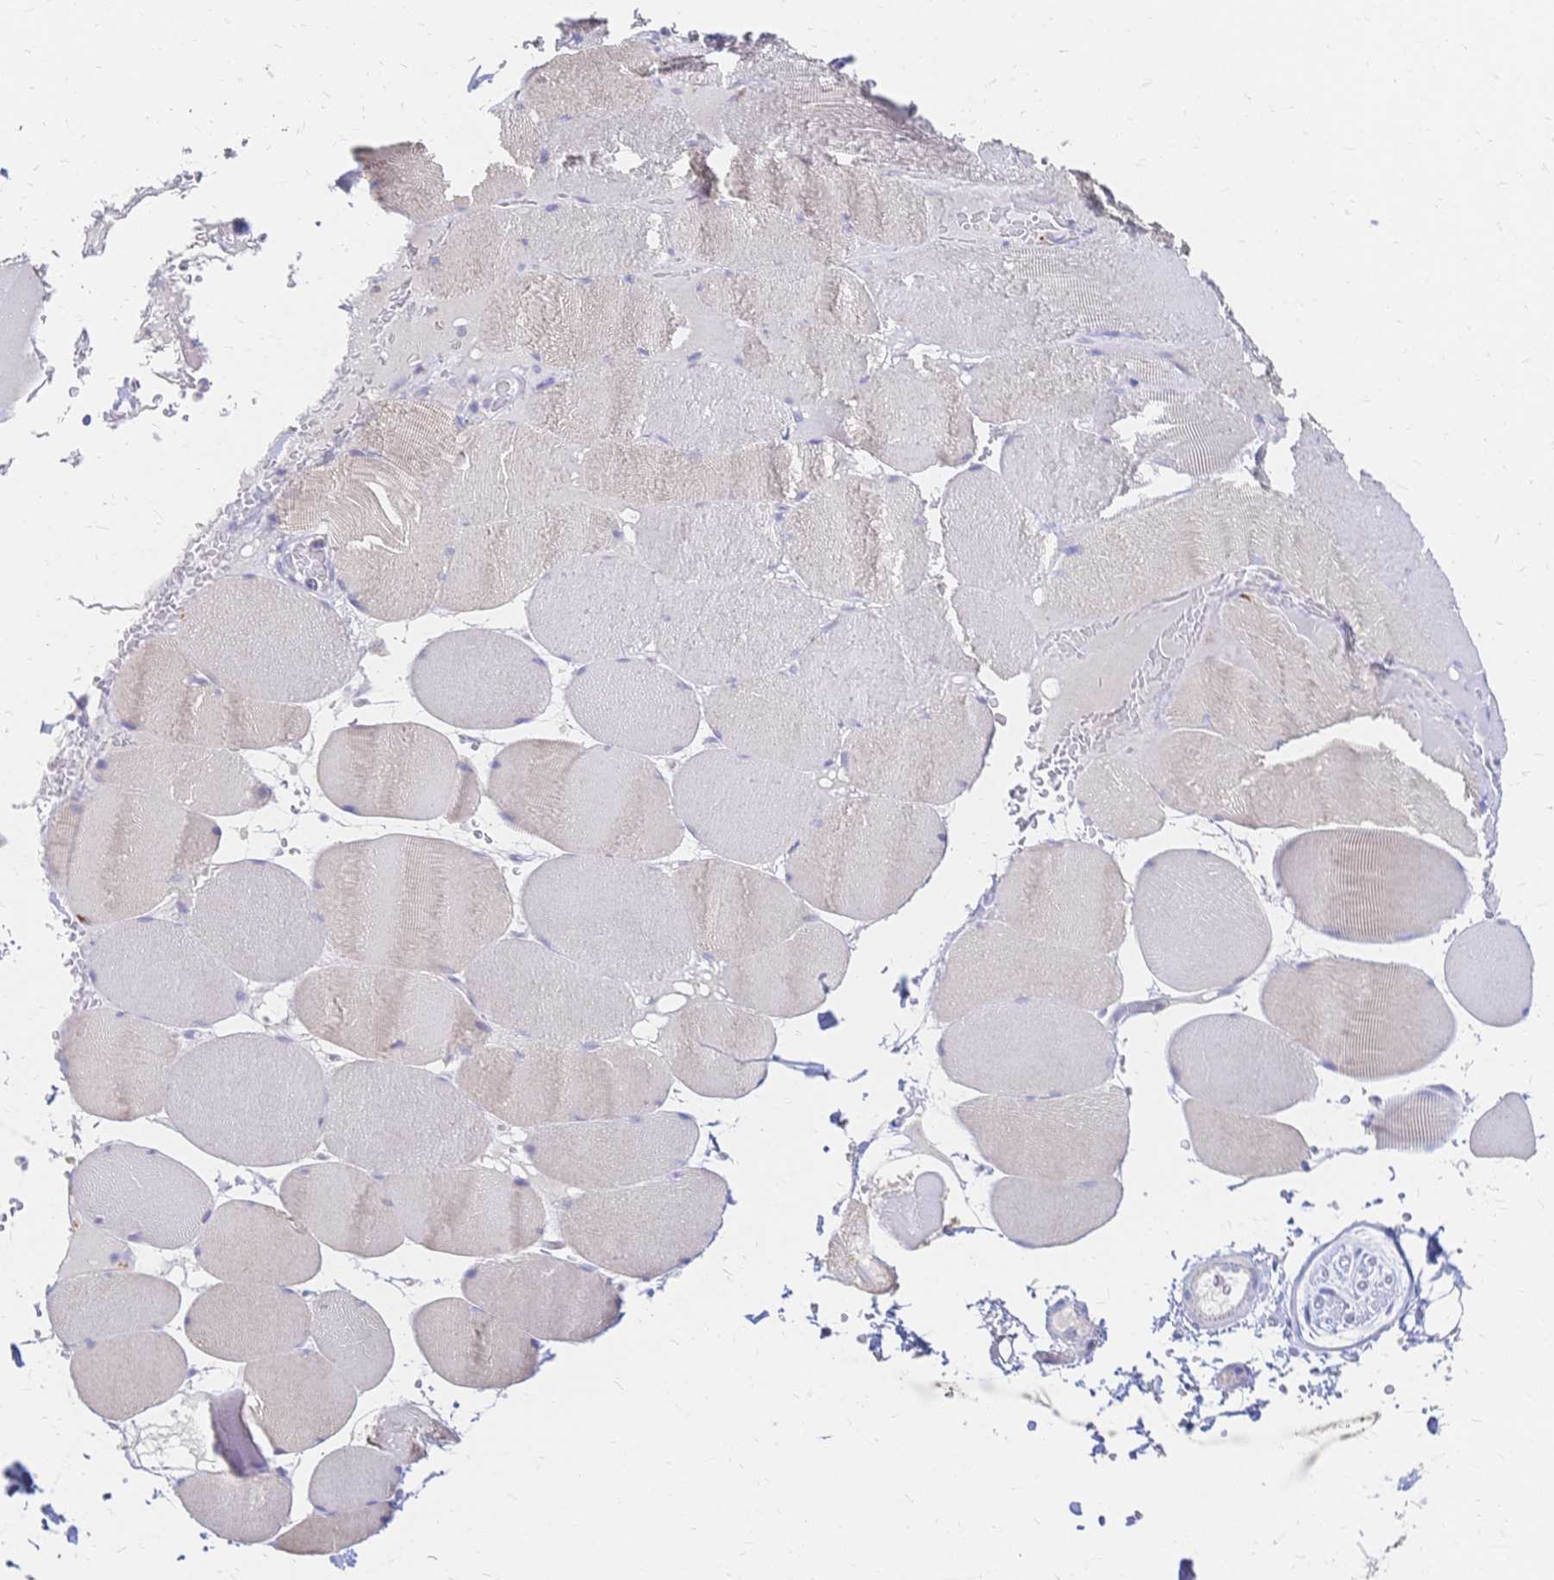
{"staining": {"intensity": "weak", "quantity": "<25%", "location": "cytoplasmic/membranous"}, "tissue": "skeletal muscle", "cell_type": "Myocytes", "image_type": "normal", "snomed": [{"axis": "morphology", "description": "Normal tissue, NOS"}, {"axis": "topography", "description": "Skeletal muscle"}, {"axis": "topography", "description": "Head-Neck"}], "caption": "Immunohistochemistry micrograph of unremarkable skeletal muscle: skeletal muscle stained with DAB (3,3'-diaminobenzidine) displays no significant protein positivity in myocytes. (Stains: DAB immunohistochemistry with hematoxylin counter stain, Microscopy: brightfield microscopy at high magnification).", "gene": "VWC2L", "patient": {"sex": "male", "age": 66}}